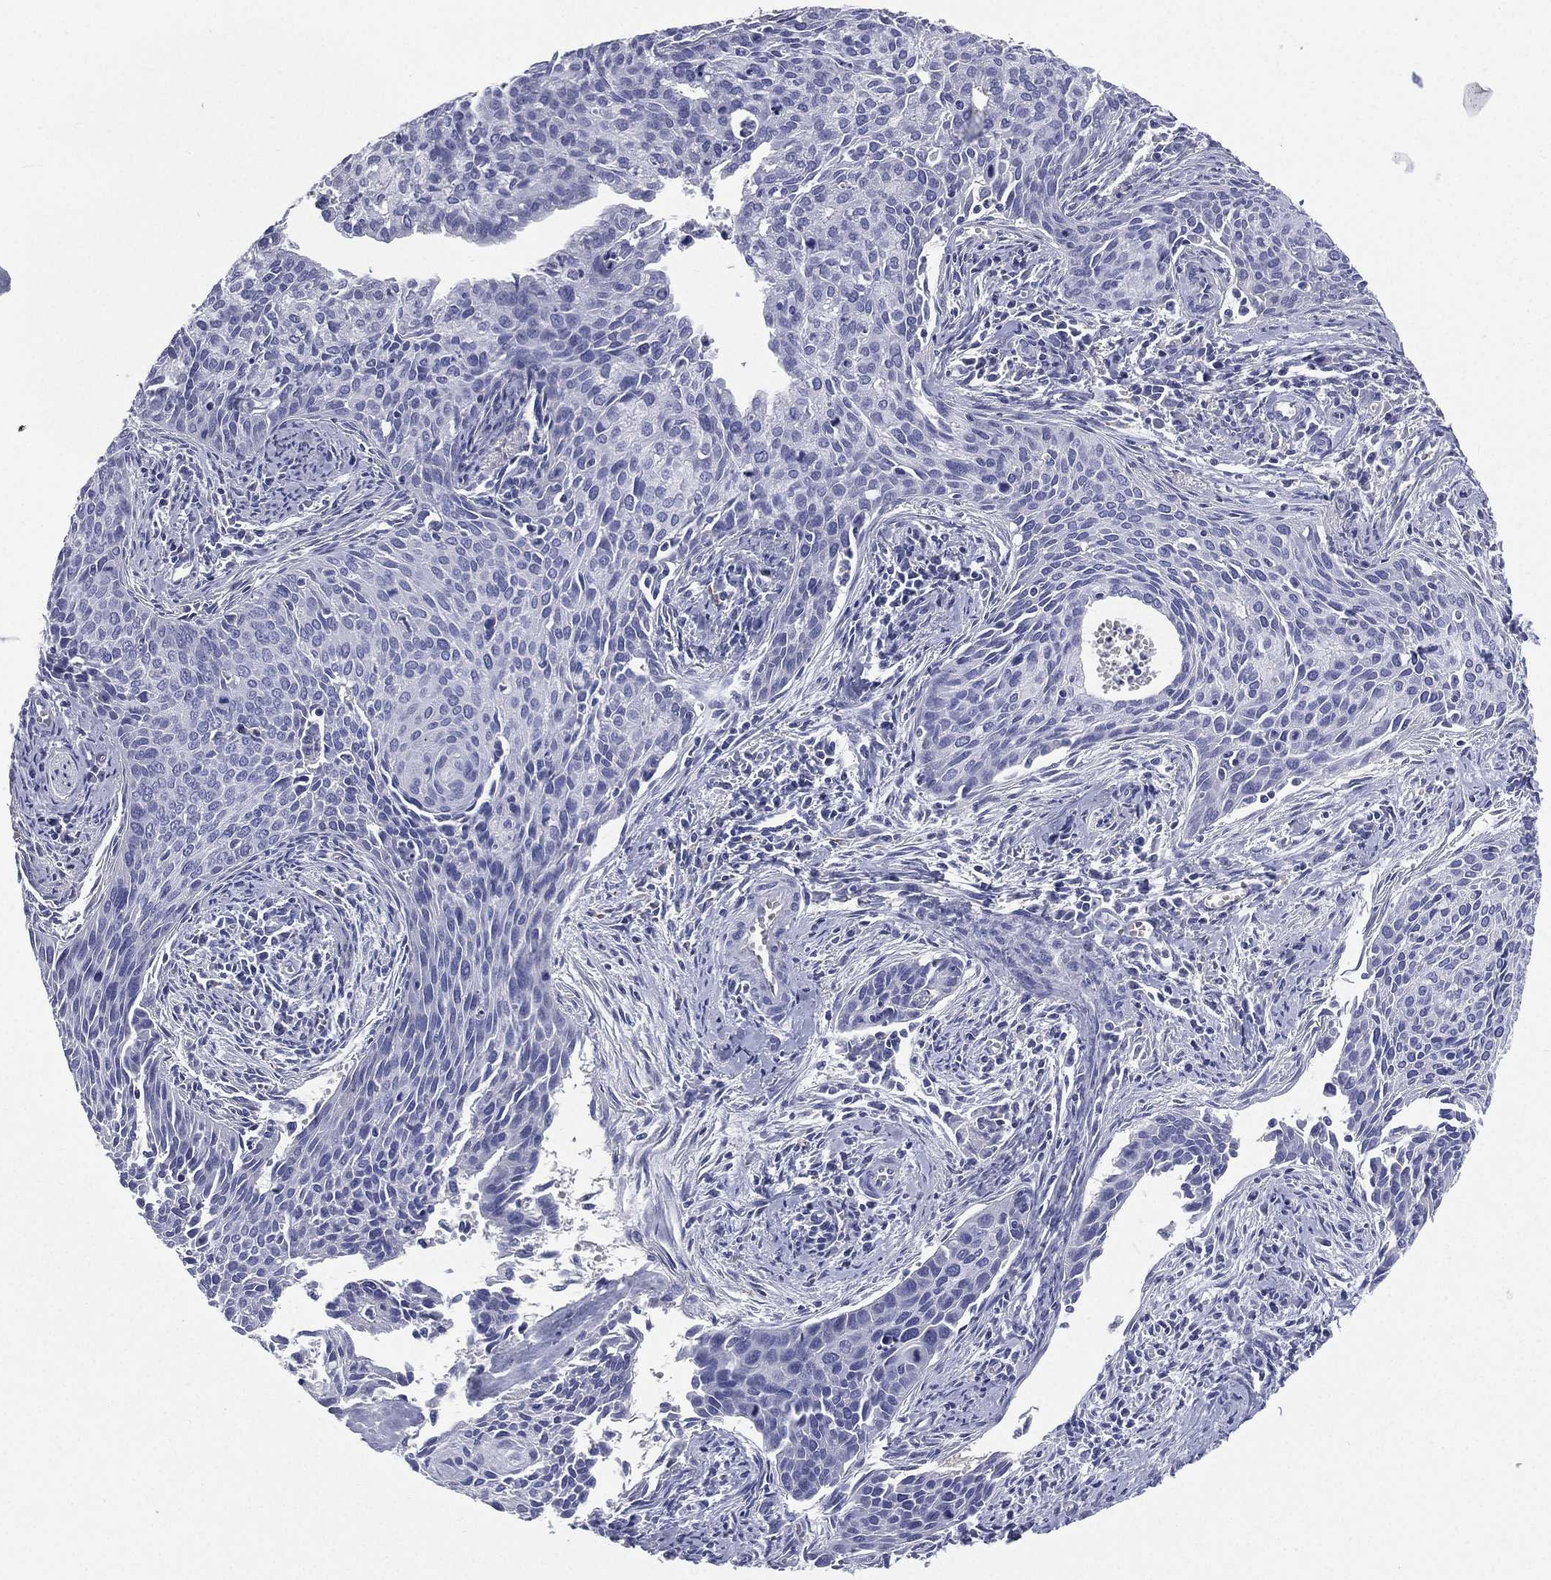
{"staining": {"intensity": "negative", "quantity": "none", "location": "none"}, "tissue": "cervical cancer", "cell_type": "Tumor cells", "image_type": "cancer", "snomed": [{"axis": "morphology", "description": "Squamous cell carcinoma, NOS"}, {"axis": "topography", "description": "Cervix"}], "caption": "Human cervical cancer (squamous cell carcinoma) stained for a protein using immunohistochemistry (IHC) shows no expression in tumor cells.", "gene": "HP", "patient": {"sex": "female", "age": 29}}